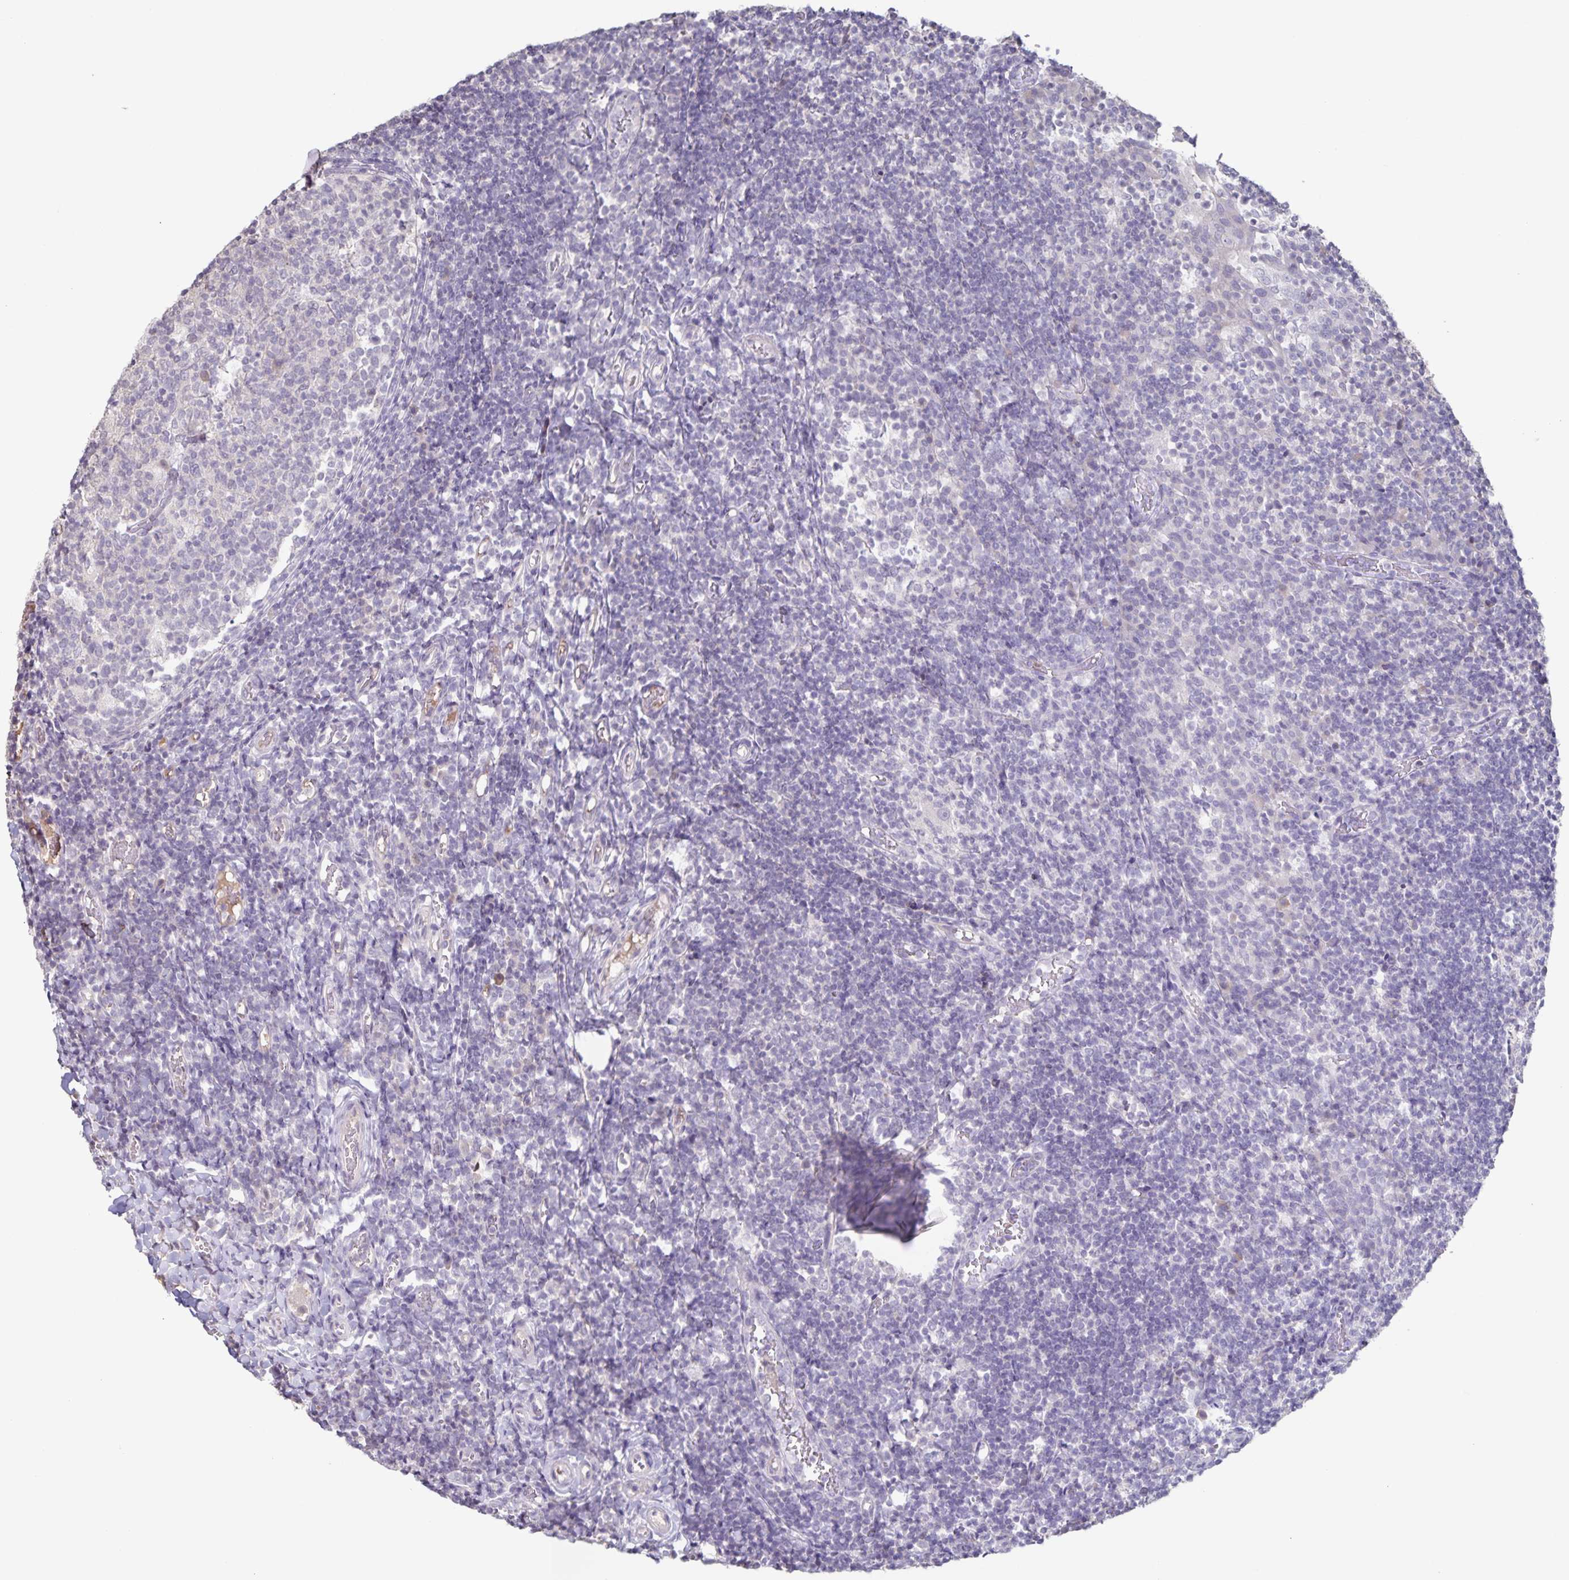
{"staining": {"intensity": "negative", "quantity": "none", "location": "none"}, "tissue": "tonsil", "cell_type": "Germinal center cells", "image_type": "normal", "snomed": [{"axis": "morphology", "description": "Normal tissue, NOS"}, {"axis": "topography", "description": "Tonsil"}], "caption": "A high-resolution image shows immunohistochemistry staining of normal tonsil, which shows no significant positivity in germinal center cells. (DAB (3,3'-diaminobenzidine) IHC with hematoxylin counter stain).", "gene": "INSL5", "patient": {"sex": "female", "age": 10}}